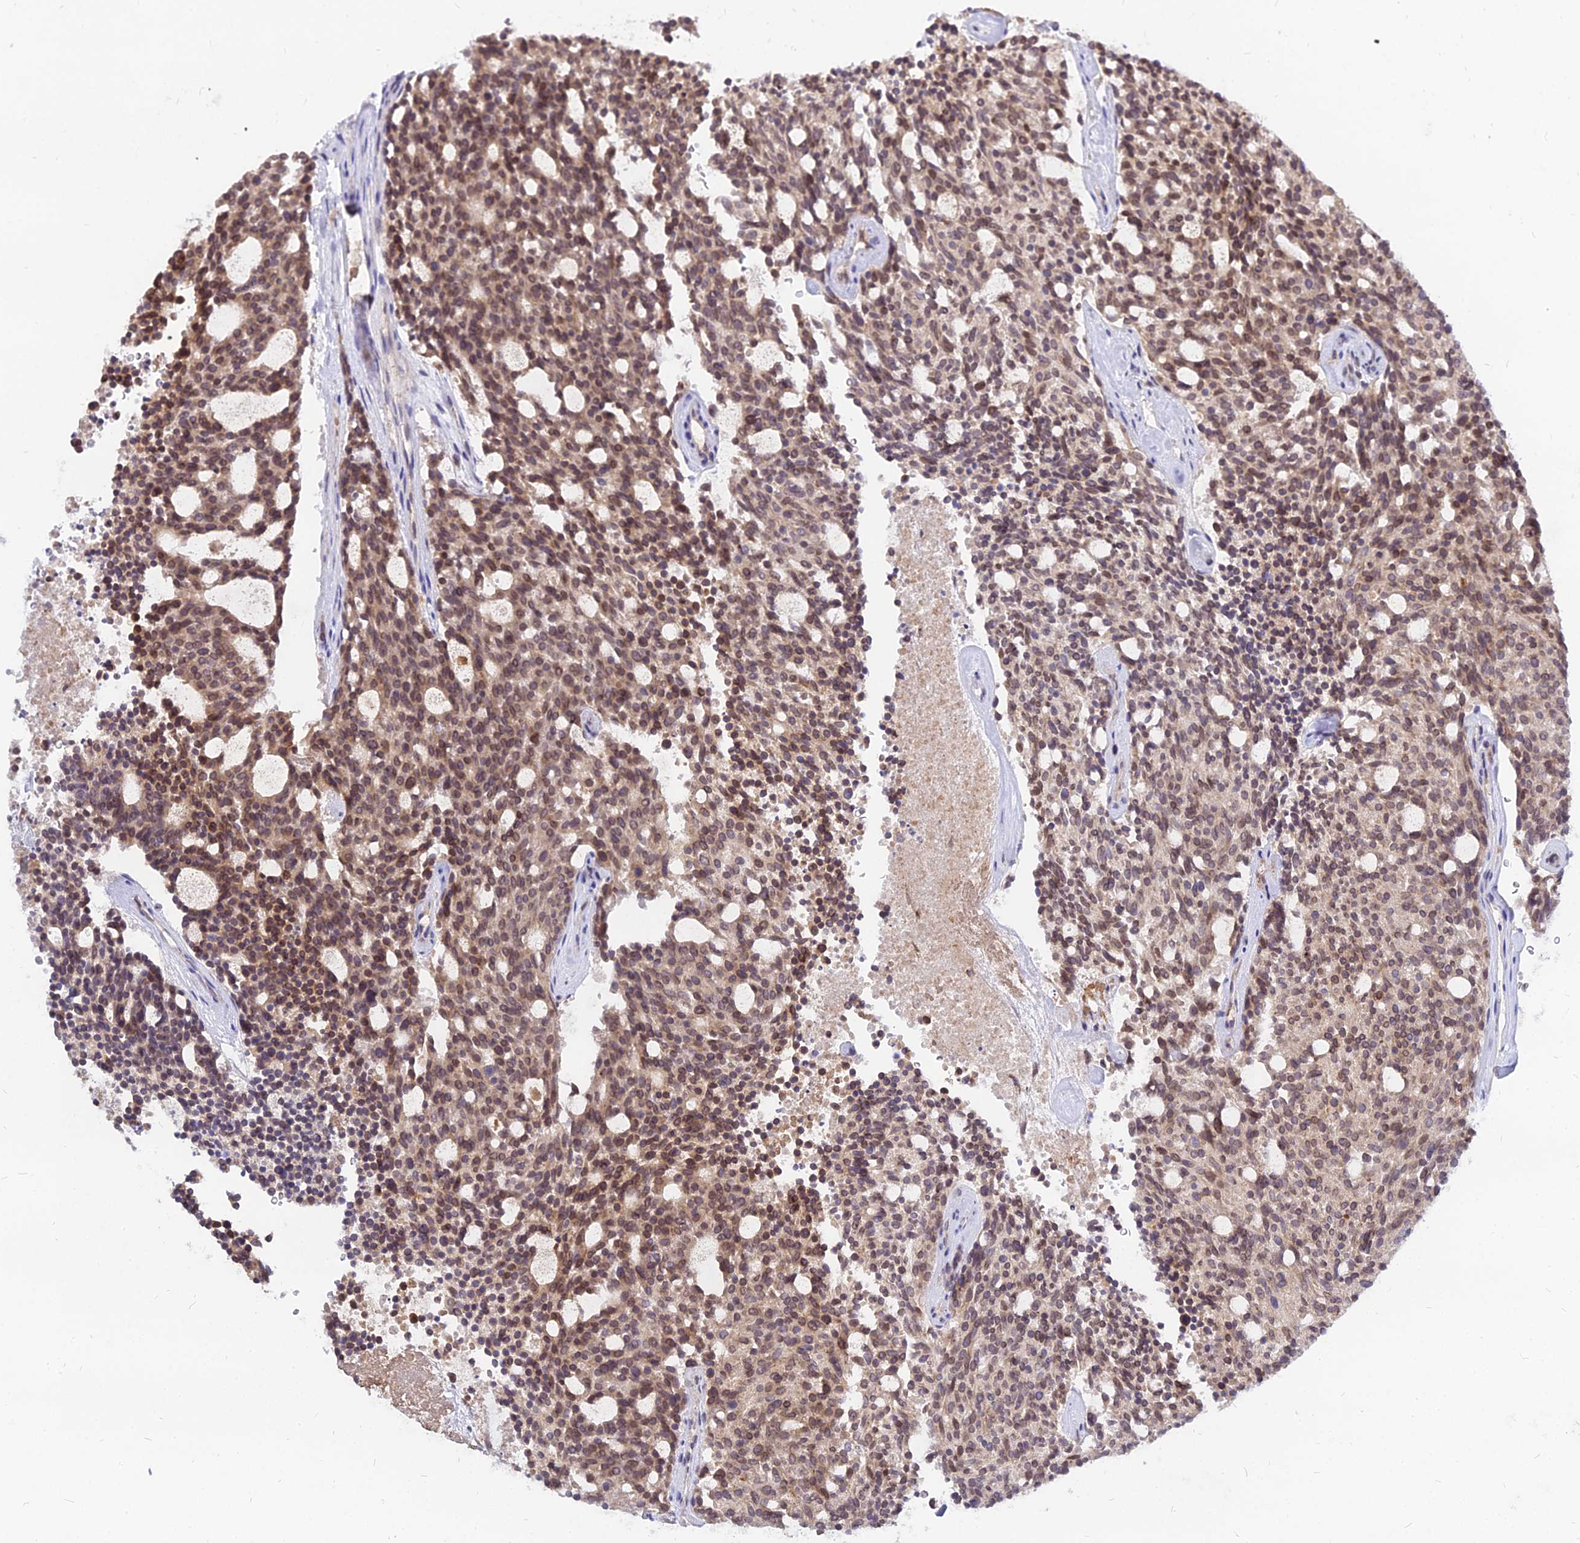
{"staining": {"intensity": "moderate", "quantity": ">75%", "location": "cytoplasmic/membranous,nuclear"}, "tissue": "carcinoid", "cell_type": "Tumor cells", "image_type": "cancer", "snomed": [{"axis": "morphology", "description": "Carcinoid, malignant, NOS"}, {"axis": "topography", "description": "Pancreas"}], "caption": "Protein staining of carcinoid tissue shows moderate cytoplasmic/membranous and nuclear expression in about >75% of tumor cells. The protein of interest is stained brown, and the nuclei are stained in blue (DAB IHC with brightfield microscopy, high magnification).", "gene": "RNF121", "patient": {"sex": "female", "age": 54}}